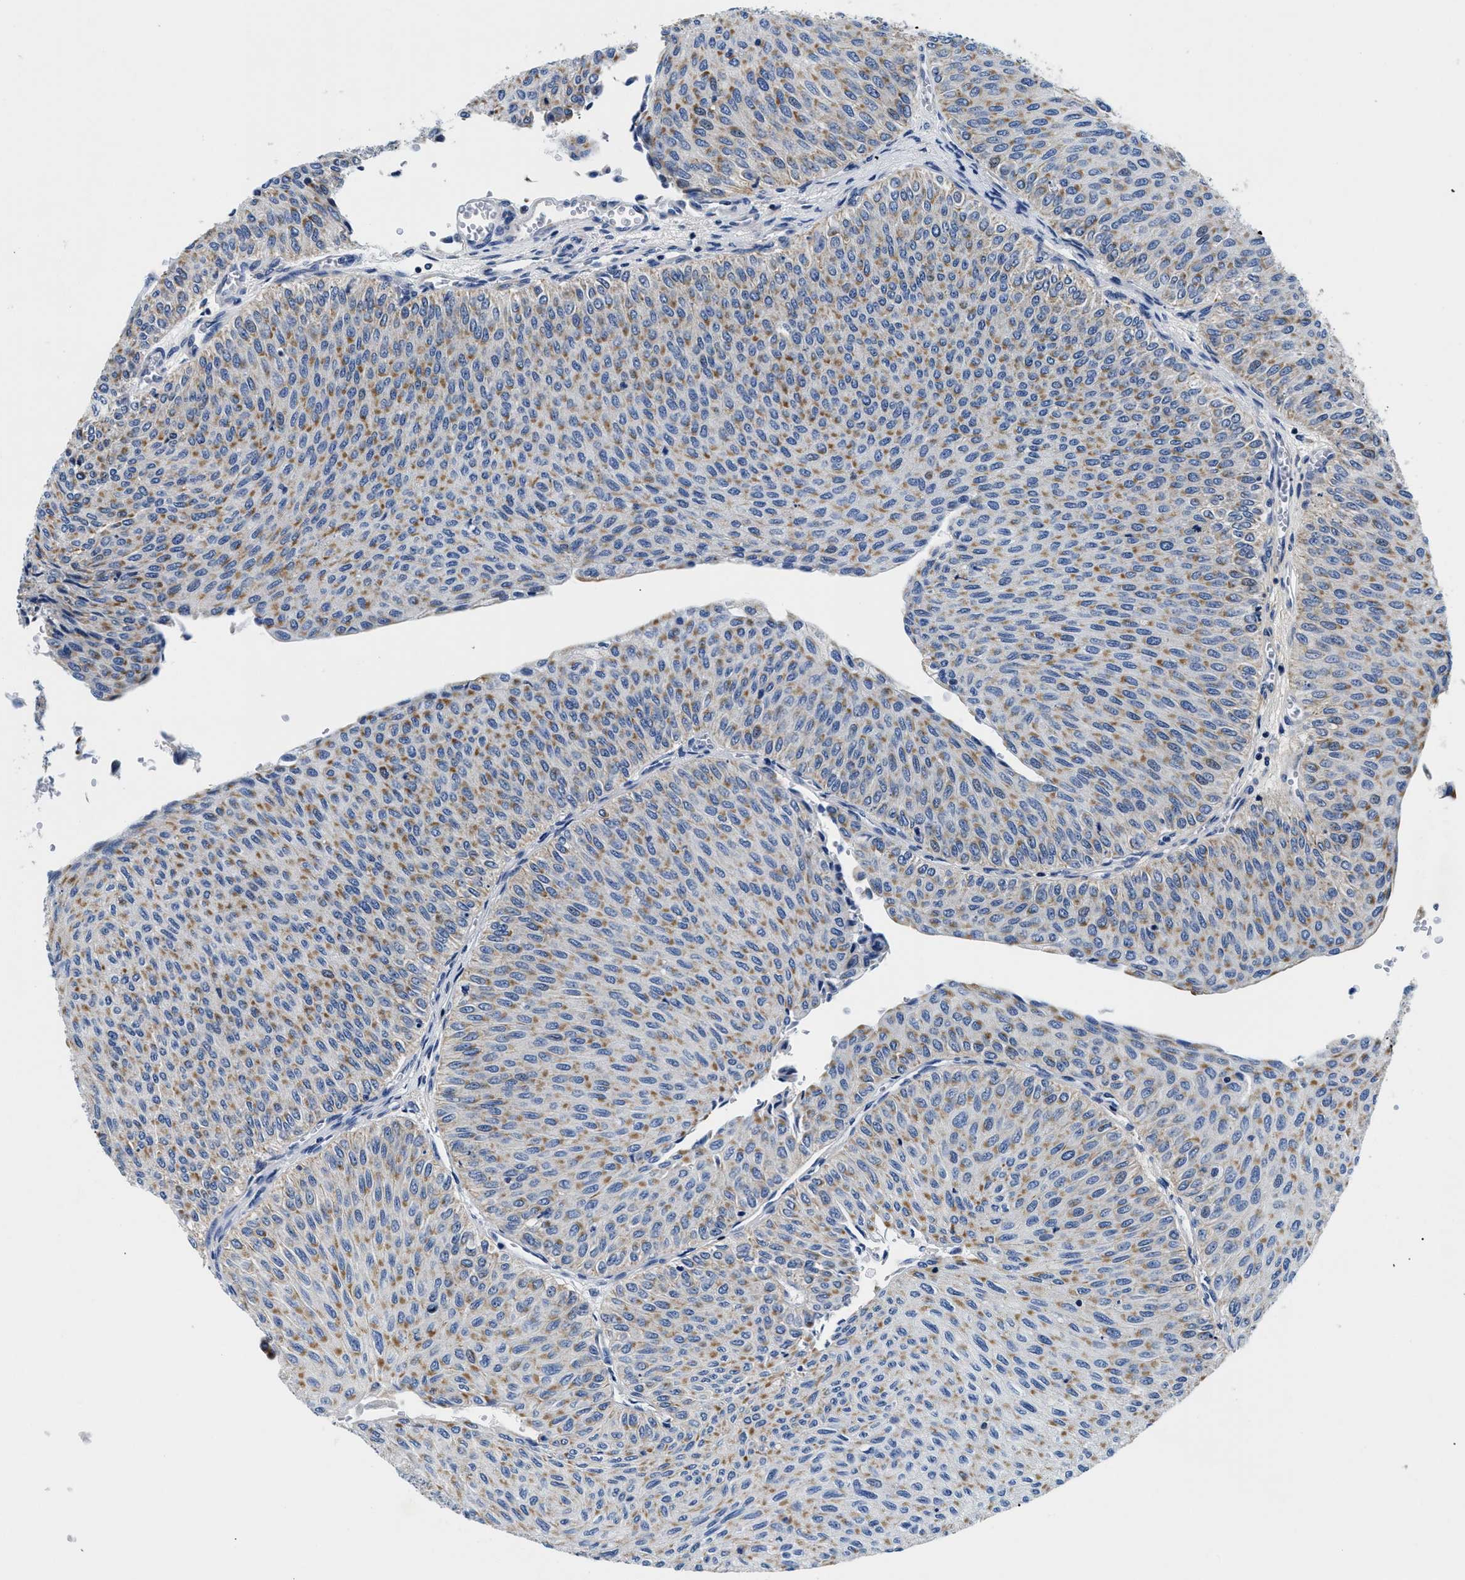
{"staining": {"intensity": "weak", "quantity": "<25%", "location": "cytoplasmic/membranous"}, "tissue": "urothelial cancer", "cell_type": "Tumor cells", "image_type": "cancer", "snomed": [{"axis": "morphology", "description": "Urothelial carcinoma, Low grade"}, {"axis": "topography", "description": "Urinary bladder"}], "caption": "IHC photomicrograph of neoplastic tissue: urothelial cancer stained with DAB (3,3'-diaminobenzidine) exhibits no significant protein expression in tumor cells.", "gene": "MEA1", "patient": {"sex": "male", "age": 78}}